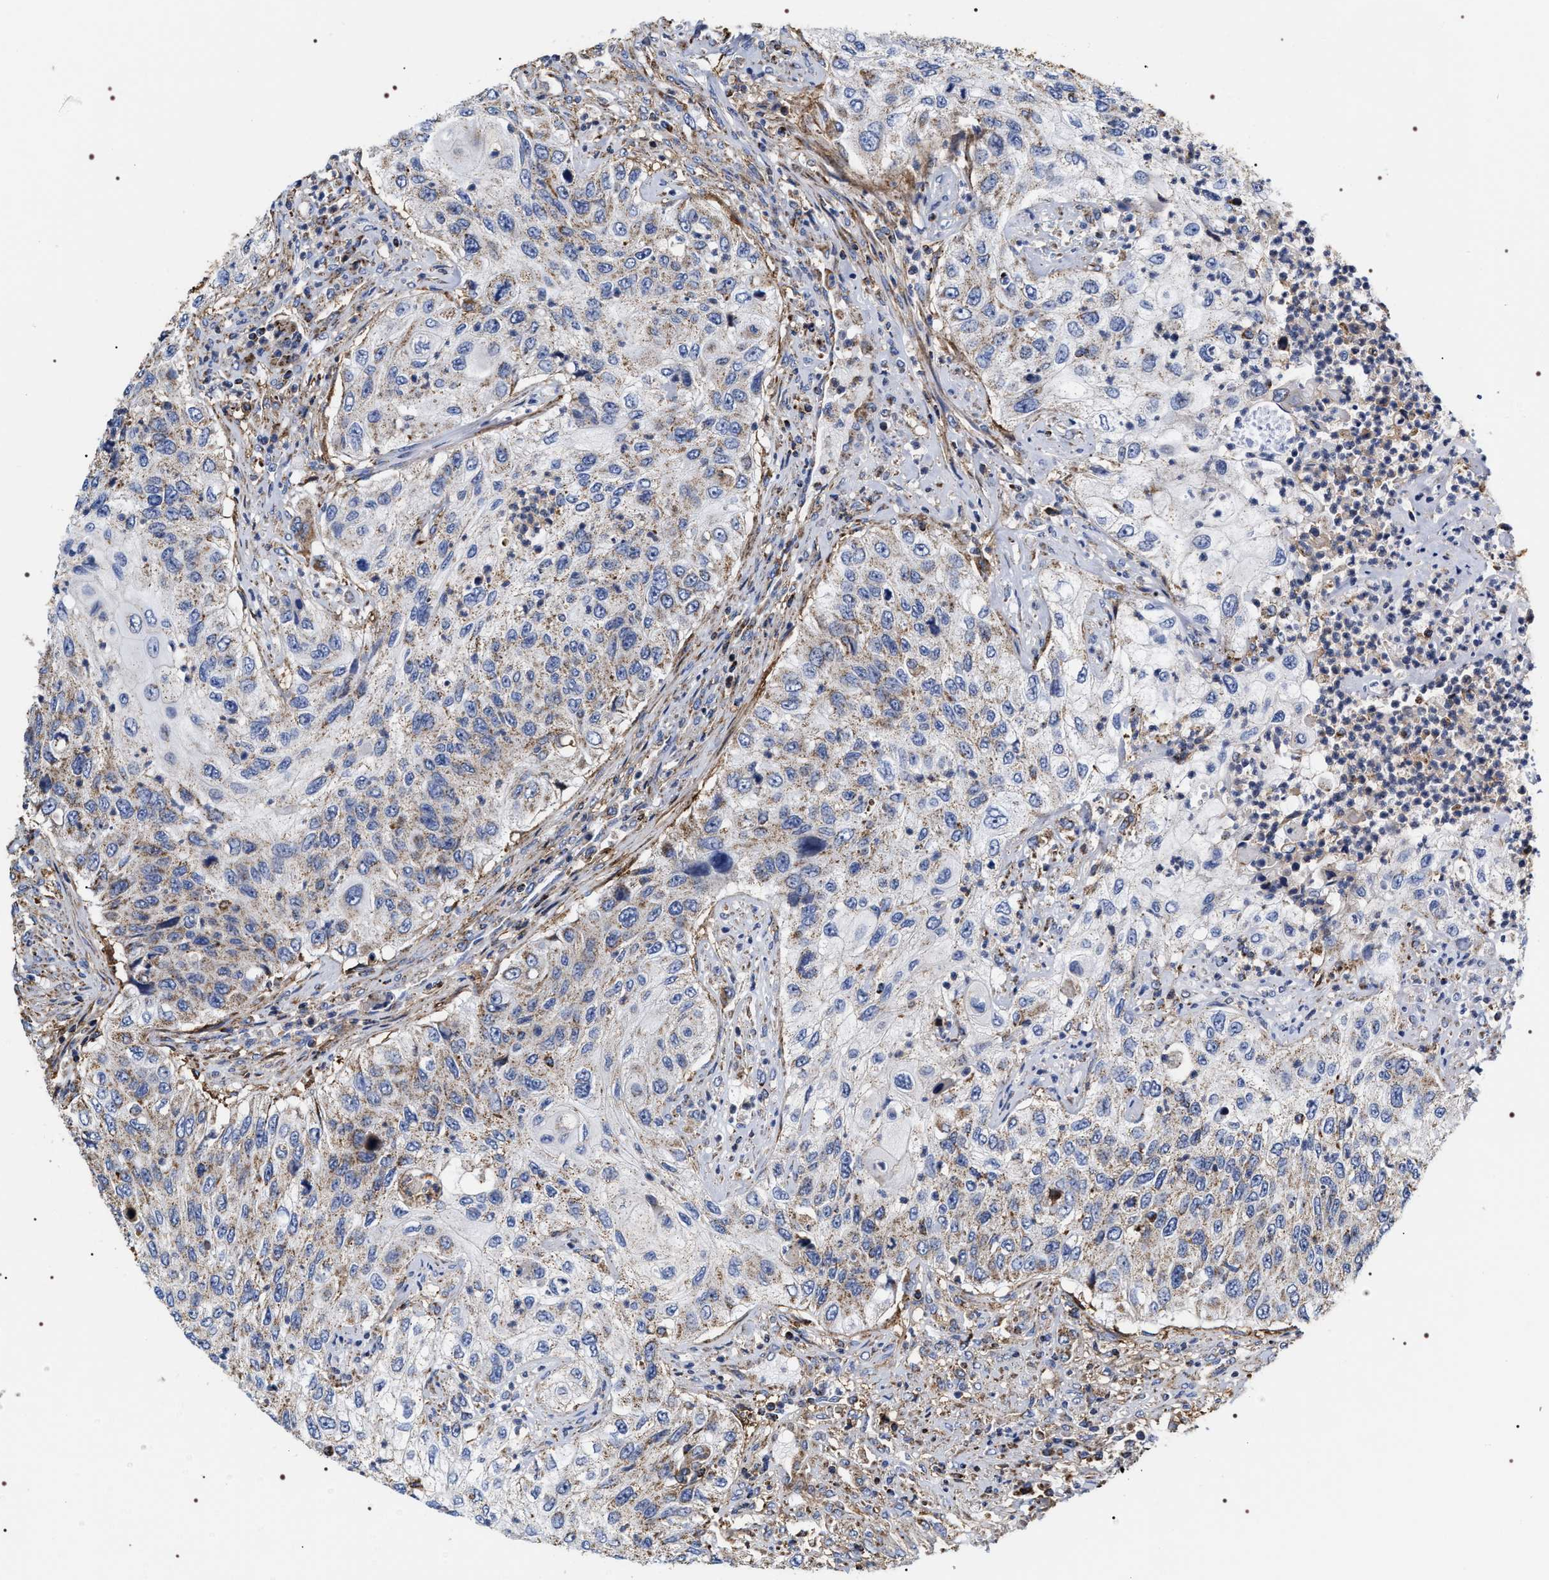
{"staining": {"intensity": "weak", "quantity": "25%-75%", "location": "cytoplasmic/membranous"}, "tissue": "urothelial cancer", "cell_type": "Tumor cells", "image_type": "cancer", "snomed": [{"axis": "morphology", "description": "Urothelial carcinoma, High grade"}, {"axis": "topography", "description": "Urinary bladder"}], "caption": "A micrograph of urothelial cancer stained for a protein shows weak cytoplasmic/membranous brown staining in tumor cells.", "gene": "COG5", "patient": {"sex": "female", "age": 60}}